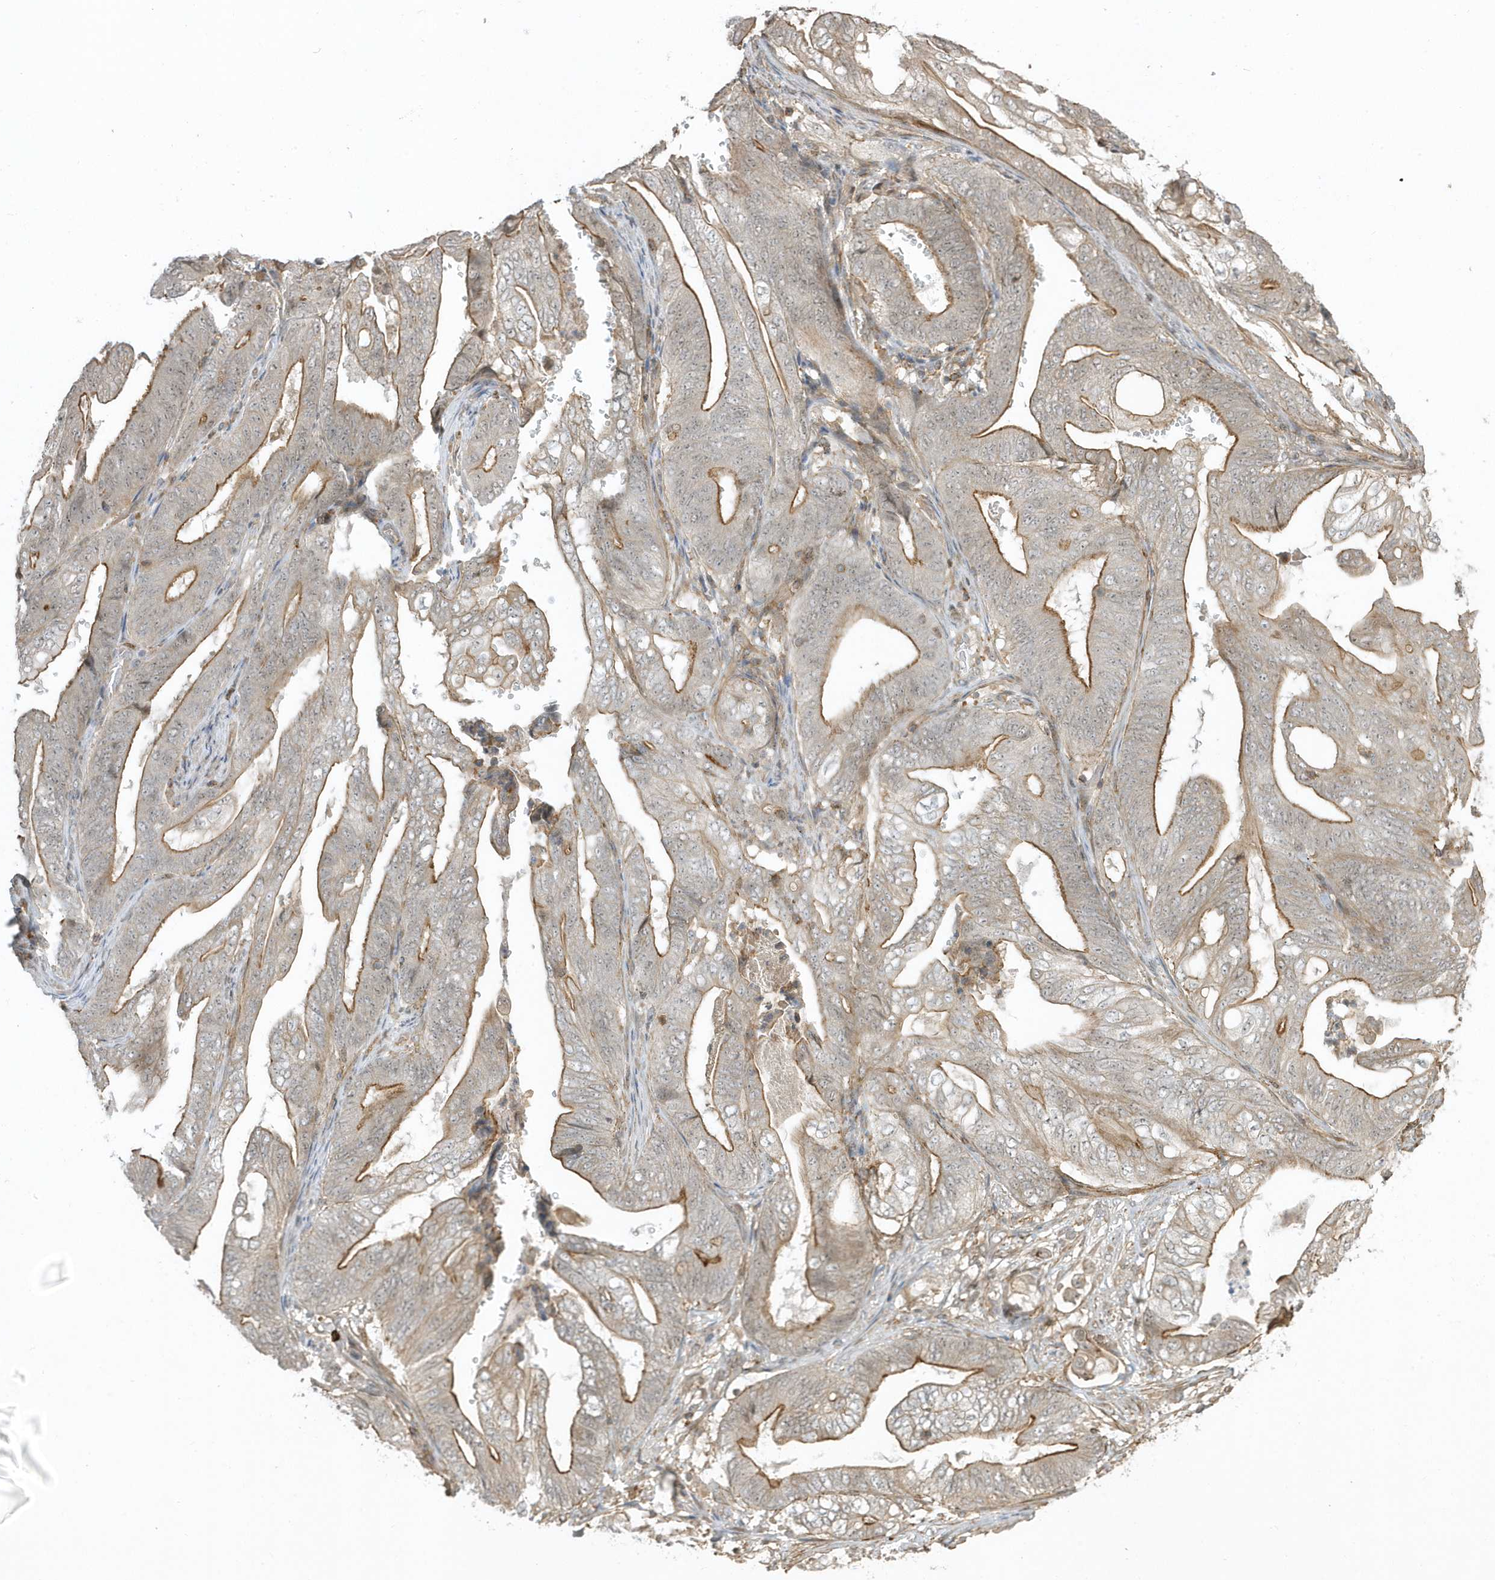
{"staining": {"intensity": "moderate", "quantity": "<25%", "location": "cytoplasmic/membranous"}, "tissue": "stomach cancer", "cell_type": "Tumor cells", "image_type": "cancer", "snomed": [{"axis": "morphology", "description": "Adenocarcinoma, NOS"}, {"axis": "topography", "description": "Stomach"}], "caption": "Immunohistochemical staining of stomach adenocarcinoma displays low levels of moderate cytoplasmic/membranous protein expression in about <25% of tumor cells.", "gene": "ZBTB8A", "patient": {"sex": "female", "age": 73}}